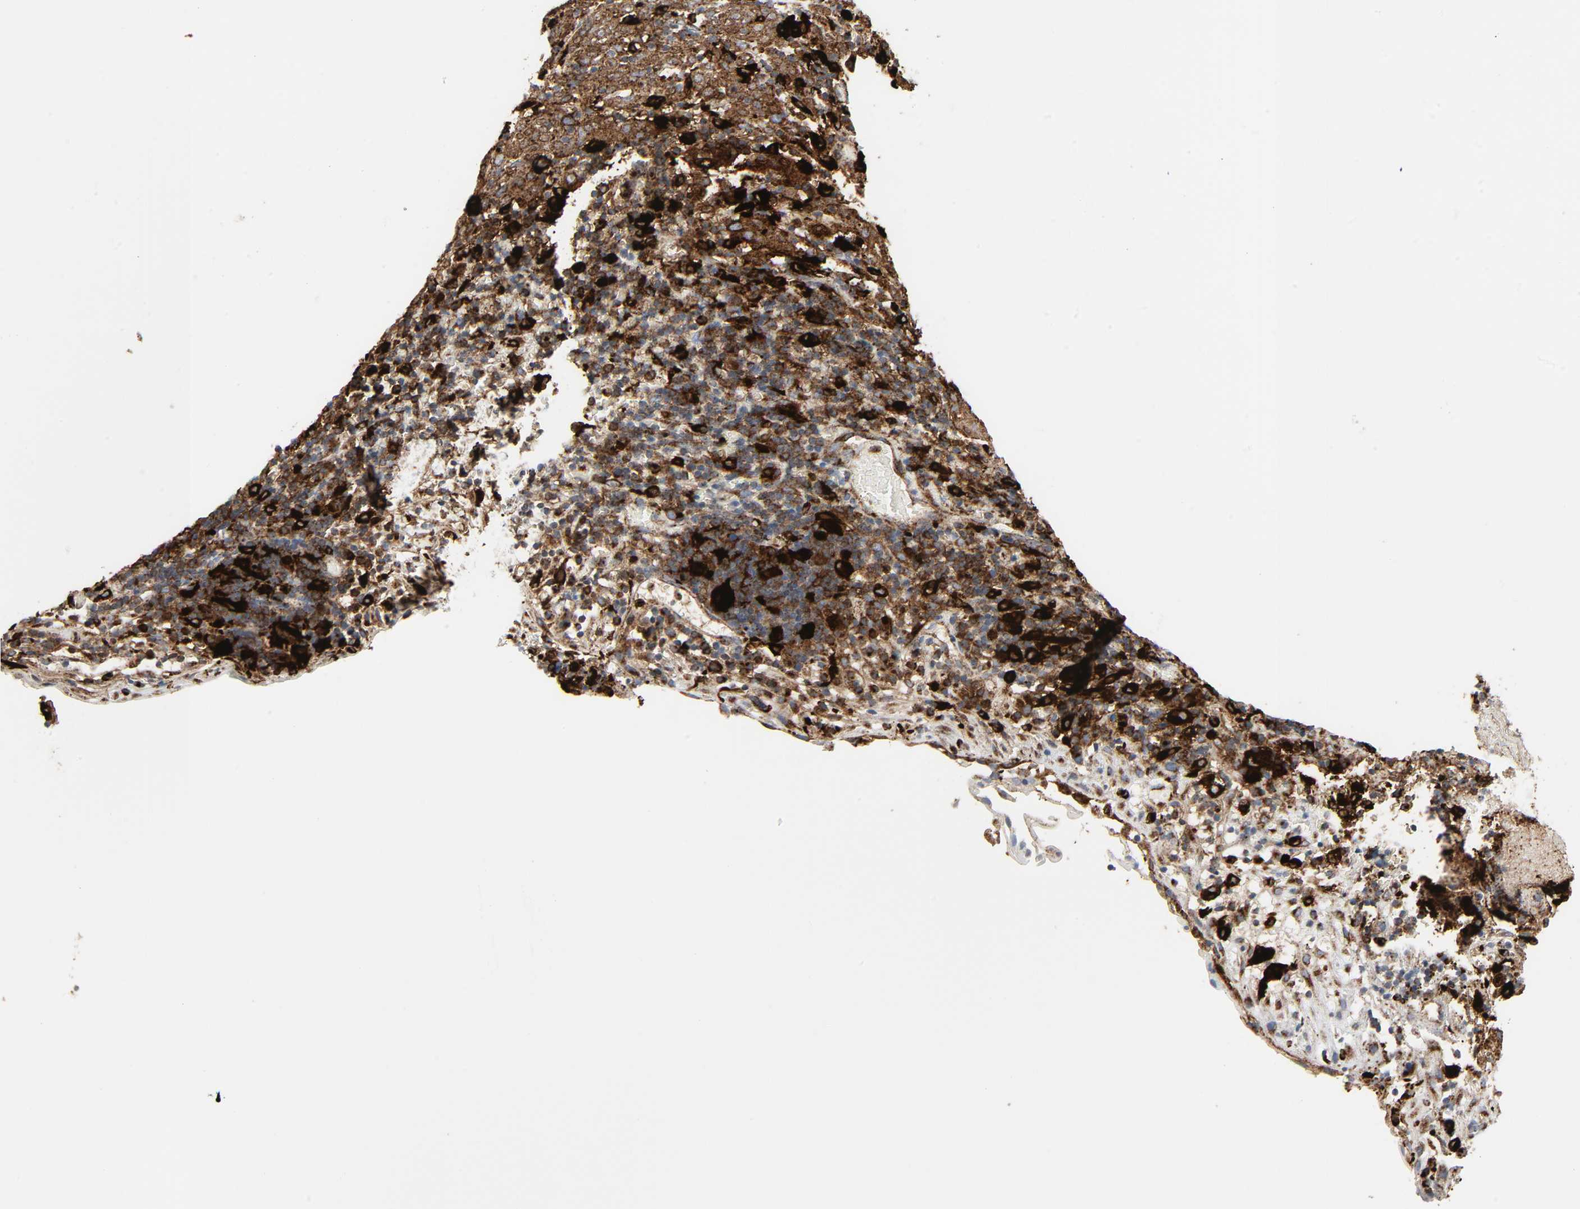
{"staining": {"intensity": "moderate", "quantity": ">75%", "location": "cytoplasmic/membranous"}, "tissue": "cervical cancer", "cell_type": "Tumor cells", "image_type": "cancer", "snomed": [{"axis": "morphology", "description": "Normal tissue, NOS"}, {"axis": "morphology", "description": "Squamous cell carcinoma, NOS"}, {"axis": "topography", "description": "Cervix"}], "caption": "There is medium levels of moderate cytoplasmic/membranous staining in tumor cells of cervical squamous cell carcinoma, as demonstrated by immunohistochemical staining (brown color).", "gene": "PSAP", "patient": {"sex": "female", "age": 67}}